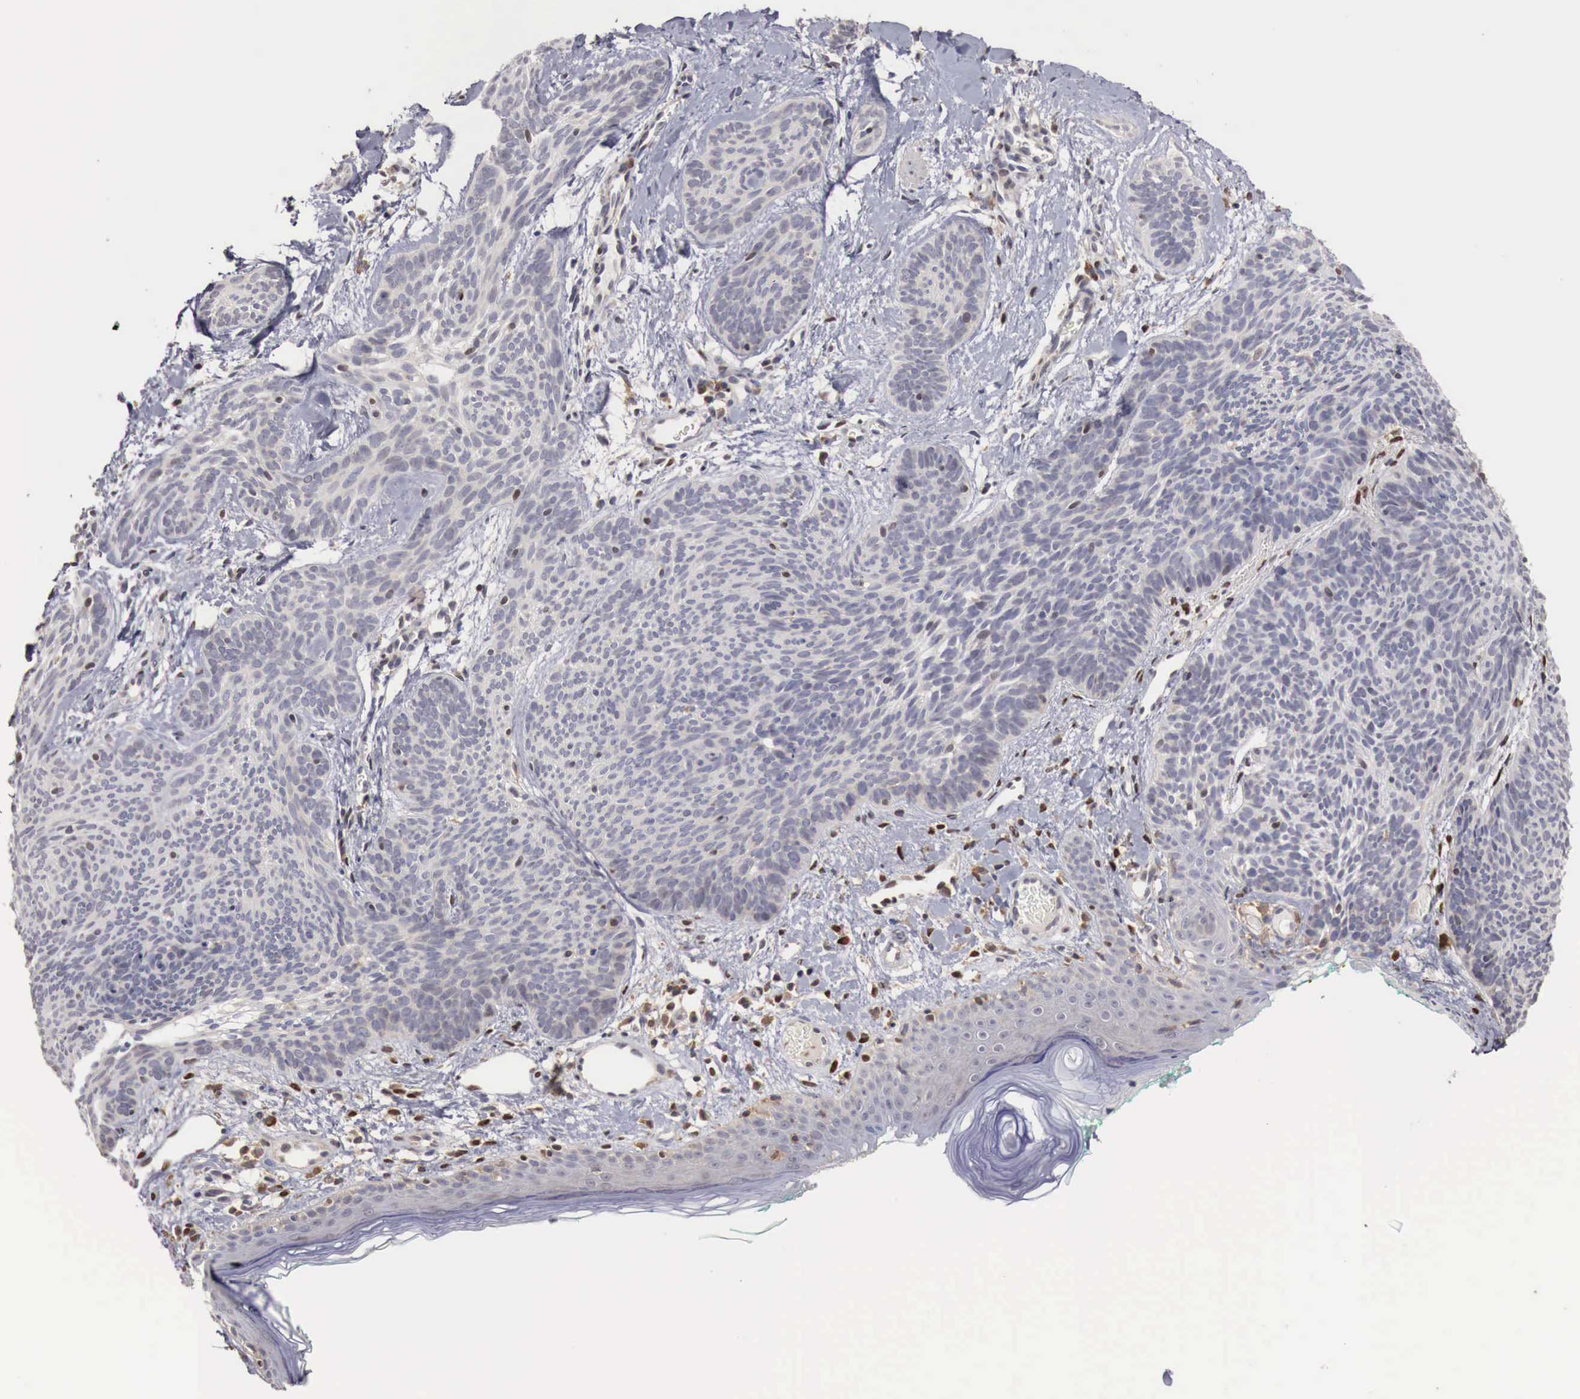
{"staining": {"intensity": "negative", "quantity": "none", "location": "none"}, "tissue": "skin cancer", "cell_type": "Tumor cells", "image_type": "cancer", "snomed": [{"axis": "morphology", "description": "Basal cell carcinoma"}, {"axis": "topography", "description": "Skin"}], "caption": "Immunohistochemical staining of human skin basal cell carcinoma displays no significant staining in tumor cells. Nuclei are stained in blue.", "gene": "KHDRBS2", "patient": {"sex": "female", "age": 81}}